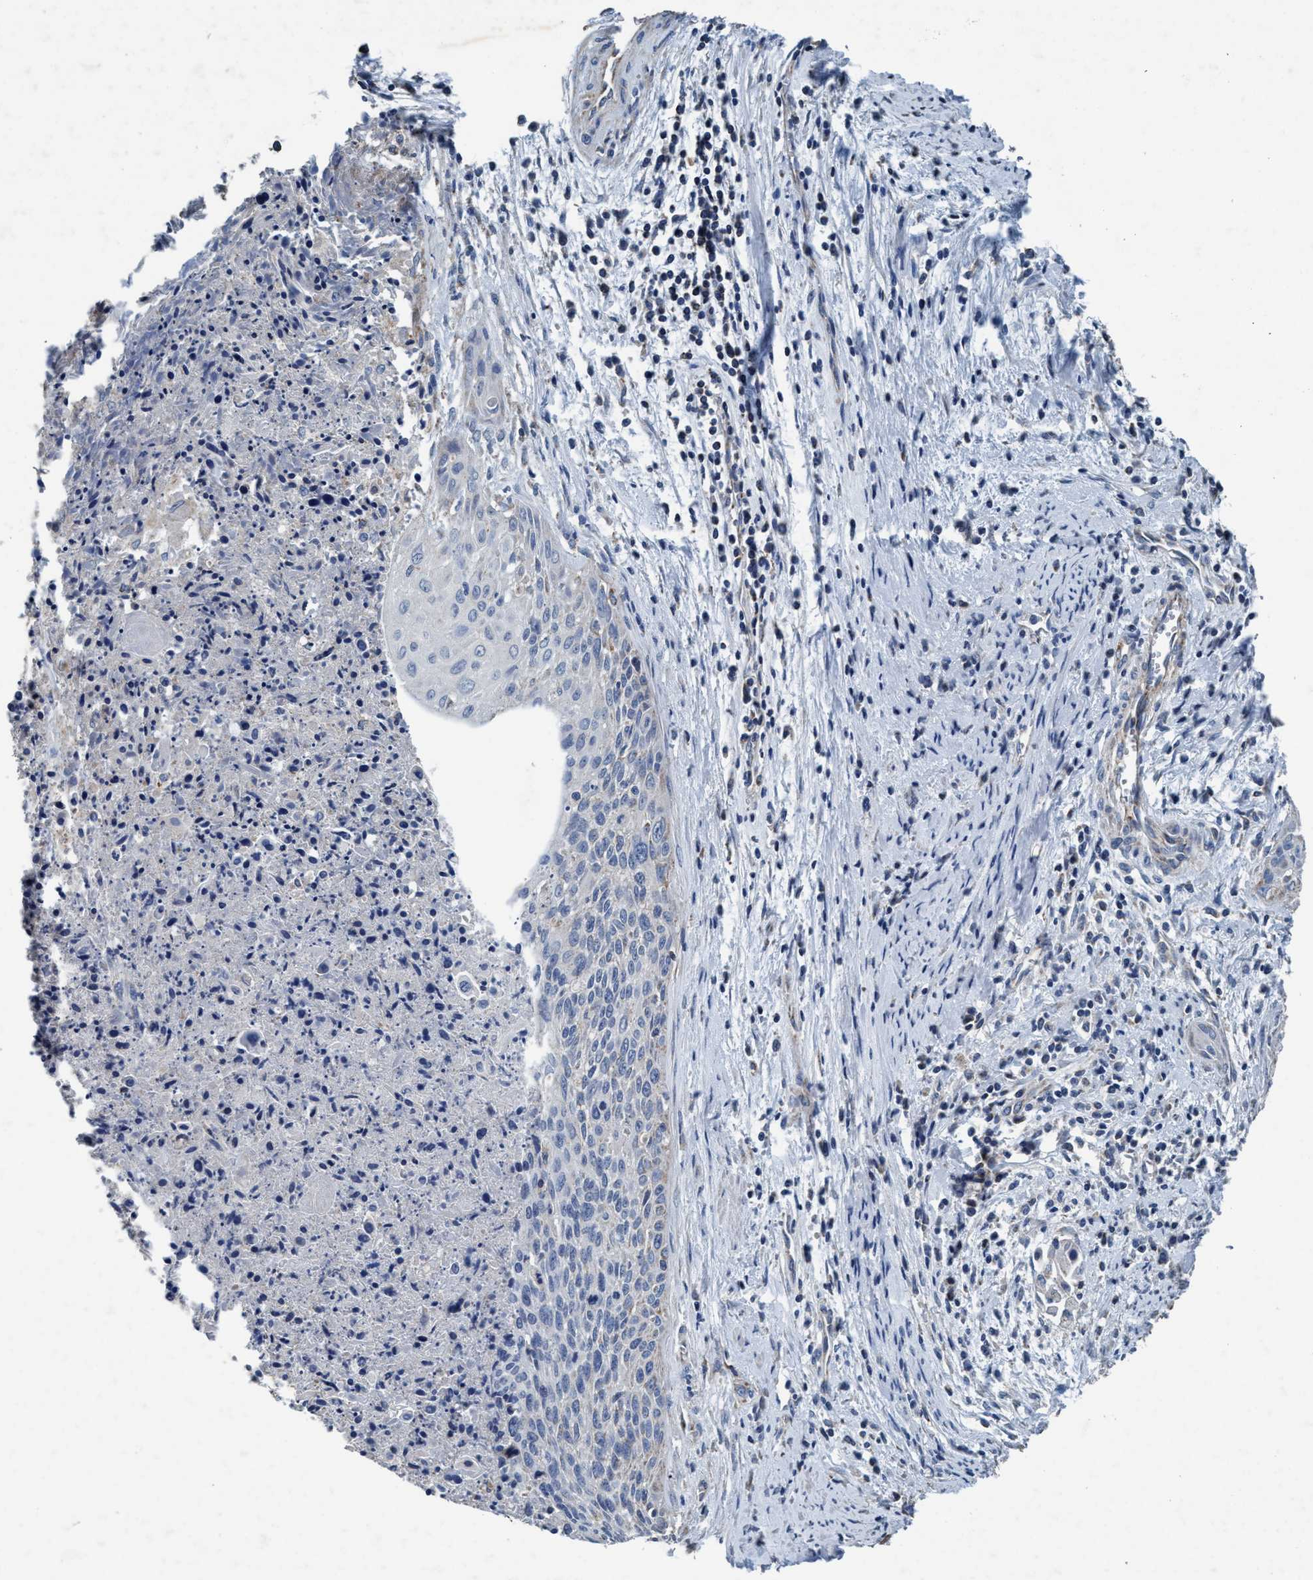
{"staining": {"intensity": "negative", "quantity": "none", "location": "none"}, "tissue": "cervical cancer", "cell_type": "Tumor cells", "image_type": "cancer", "snomed": [{"axis": "morphology", "description": "Squamous cell carcinoma, NOS"}, {"axis": "topography", "description": "Cervix"}], "caption": "DAB immunohistochemical staining of cervical cancer shows no significant staining in tumor cells.", "gene": "ANKFN1", "patient": {"sex": "female", "age": 55}}